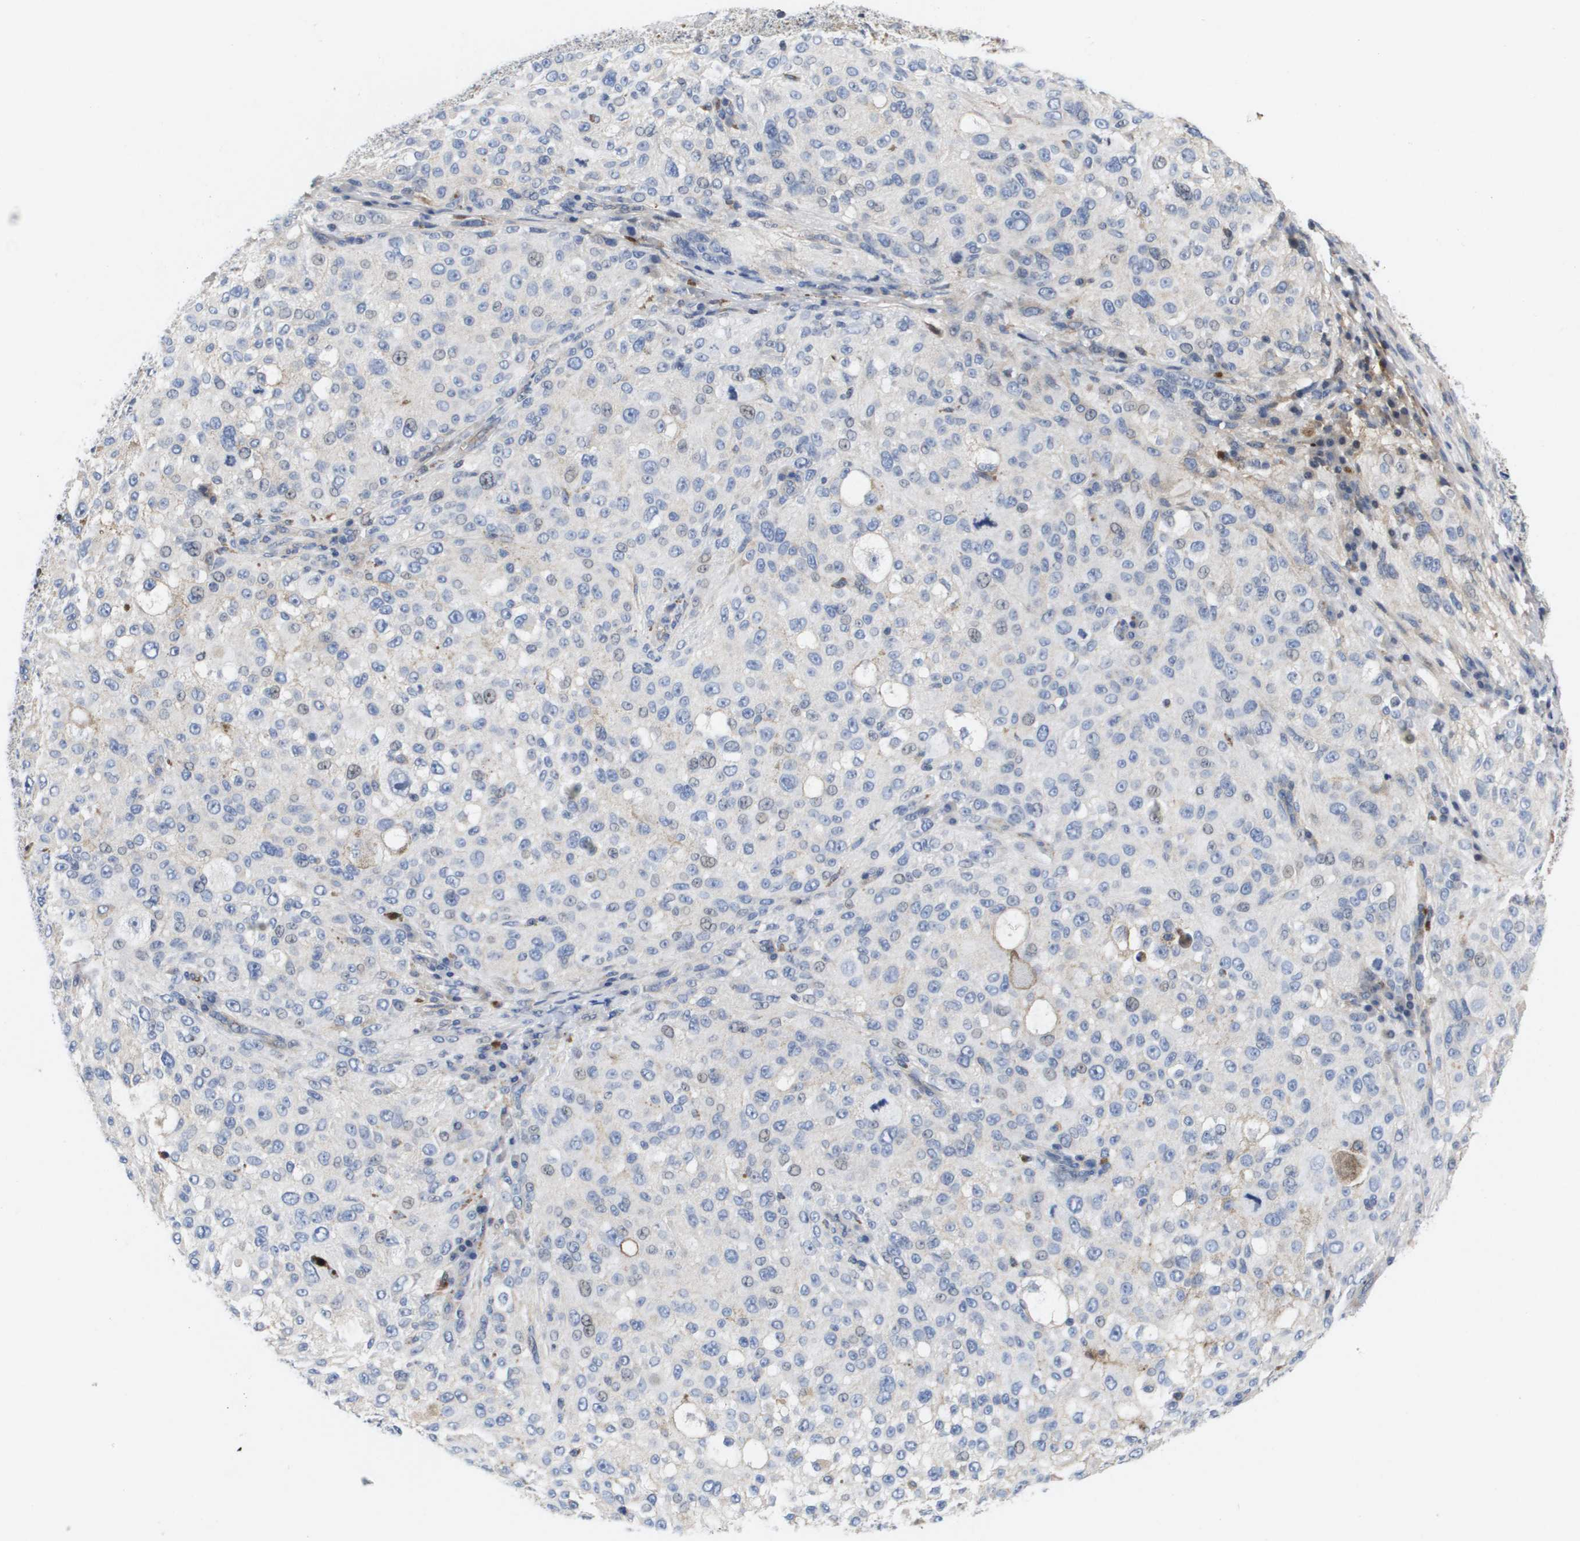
{"staining": {"intensity": "negative", "quantity": "none", "location": "none"}, "tissue": "melanoma", "cell_type": "Tumor cells", "image_type": "cancer", "snomed": [{"axis": "morphology", "description": "Necrosis, NOS"}, {"axis": "morphology", "description": "Malignant melanoma, NOS"}, {"axis": "topography", "description": "Skin"}], "caption": "IHC histopathology image of human melanoma stained for a protein (brown), which reveals no positivity in tumor cells.", "gene": "SERPINC1", "patient": {"sex": "female", "age": 87}}